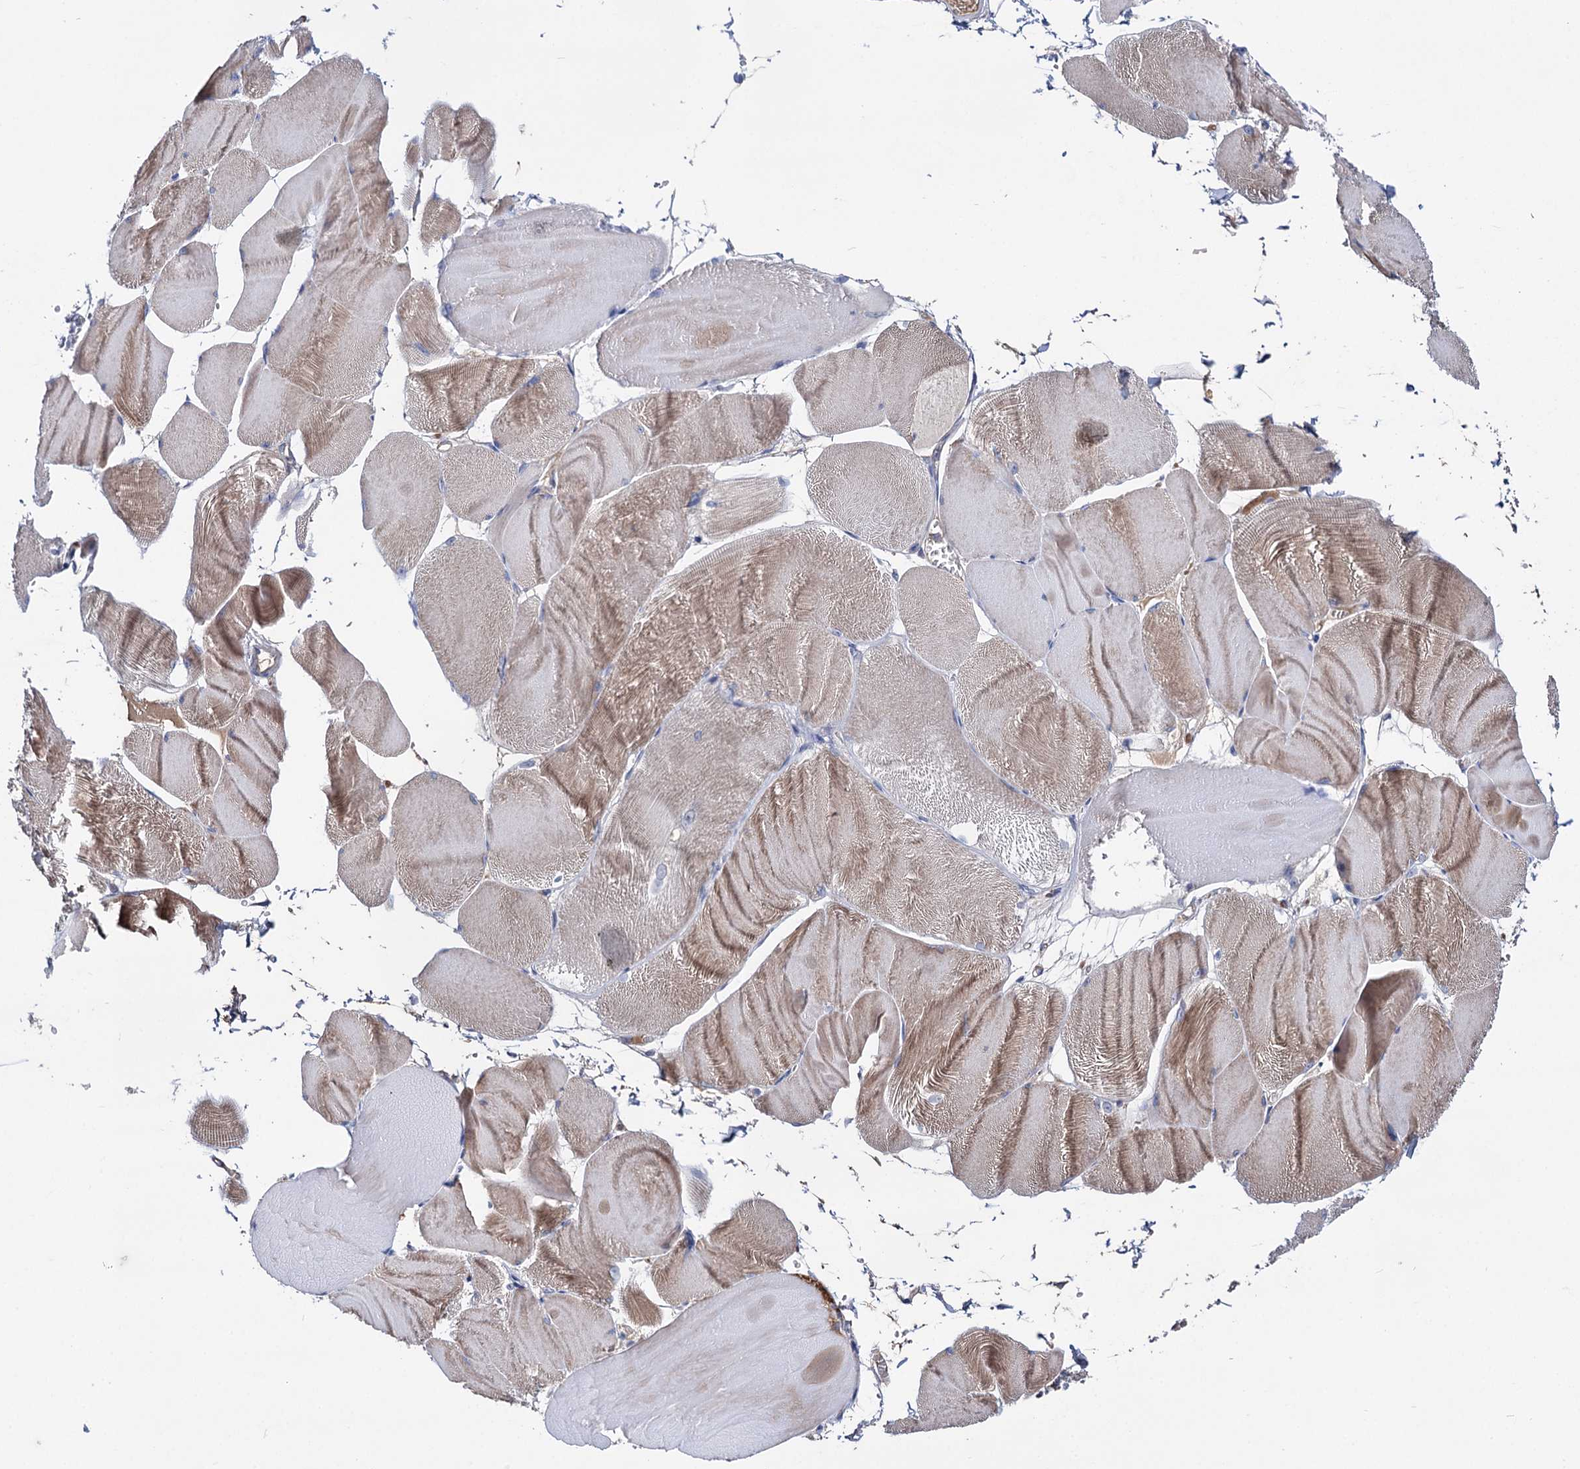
{"staining": {"intensity": "weak", "quantity": "25%-75%", "location": "cytoplasmic/membranous"}, "tissue": "skeletal muscle", "cell_type": "Myocytes", "image_type": "normal", "snomed": [{"axis": "morphology", "description": "Normal tissue, NOS"}, {"axis": "morphology", "description": "Basal cell carcinoma"}, {"axis": "topography", "description": "Skeletal muscle"}], "caption": "High-power microscopy captured an immunohistochemistry (IHC) histopathology image of benign skeletal muscle, revealing weak cytoplasmic/membranous positivity in approximately 25%-75% of myocytes.", "gene": "PPP1R32", "patient": {"sex": "female", "age": 64}}